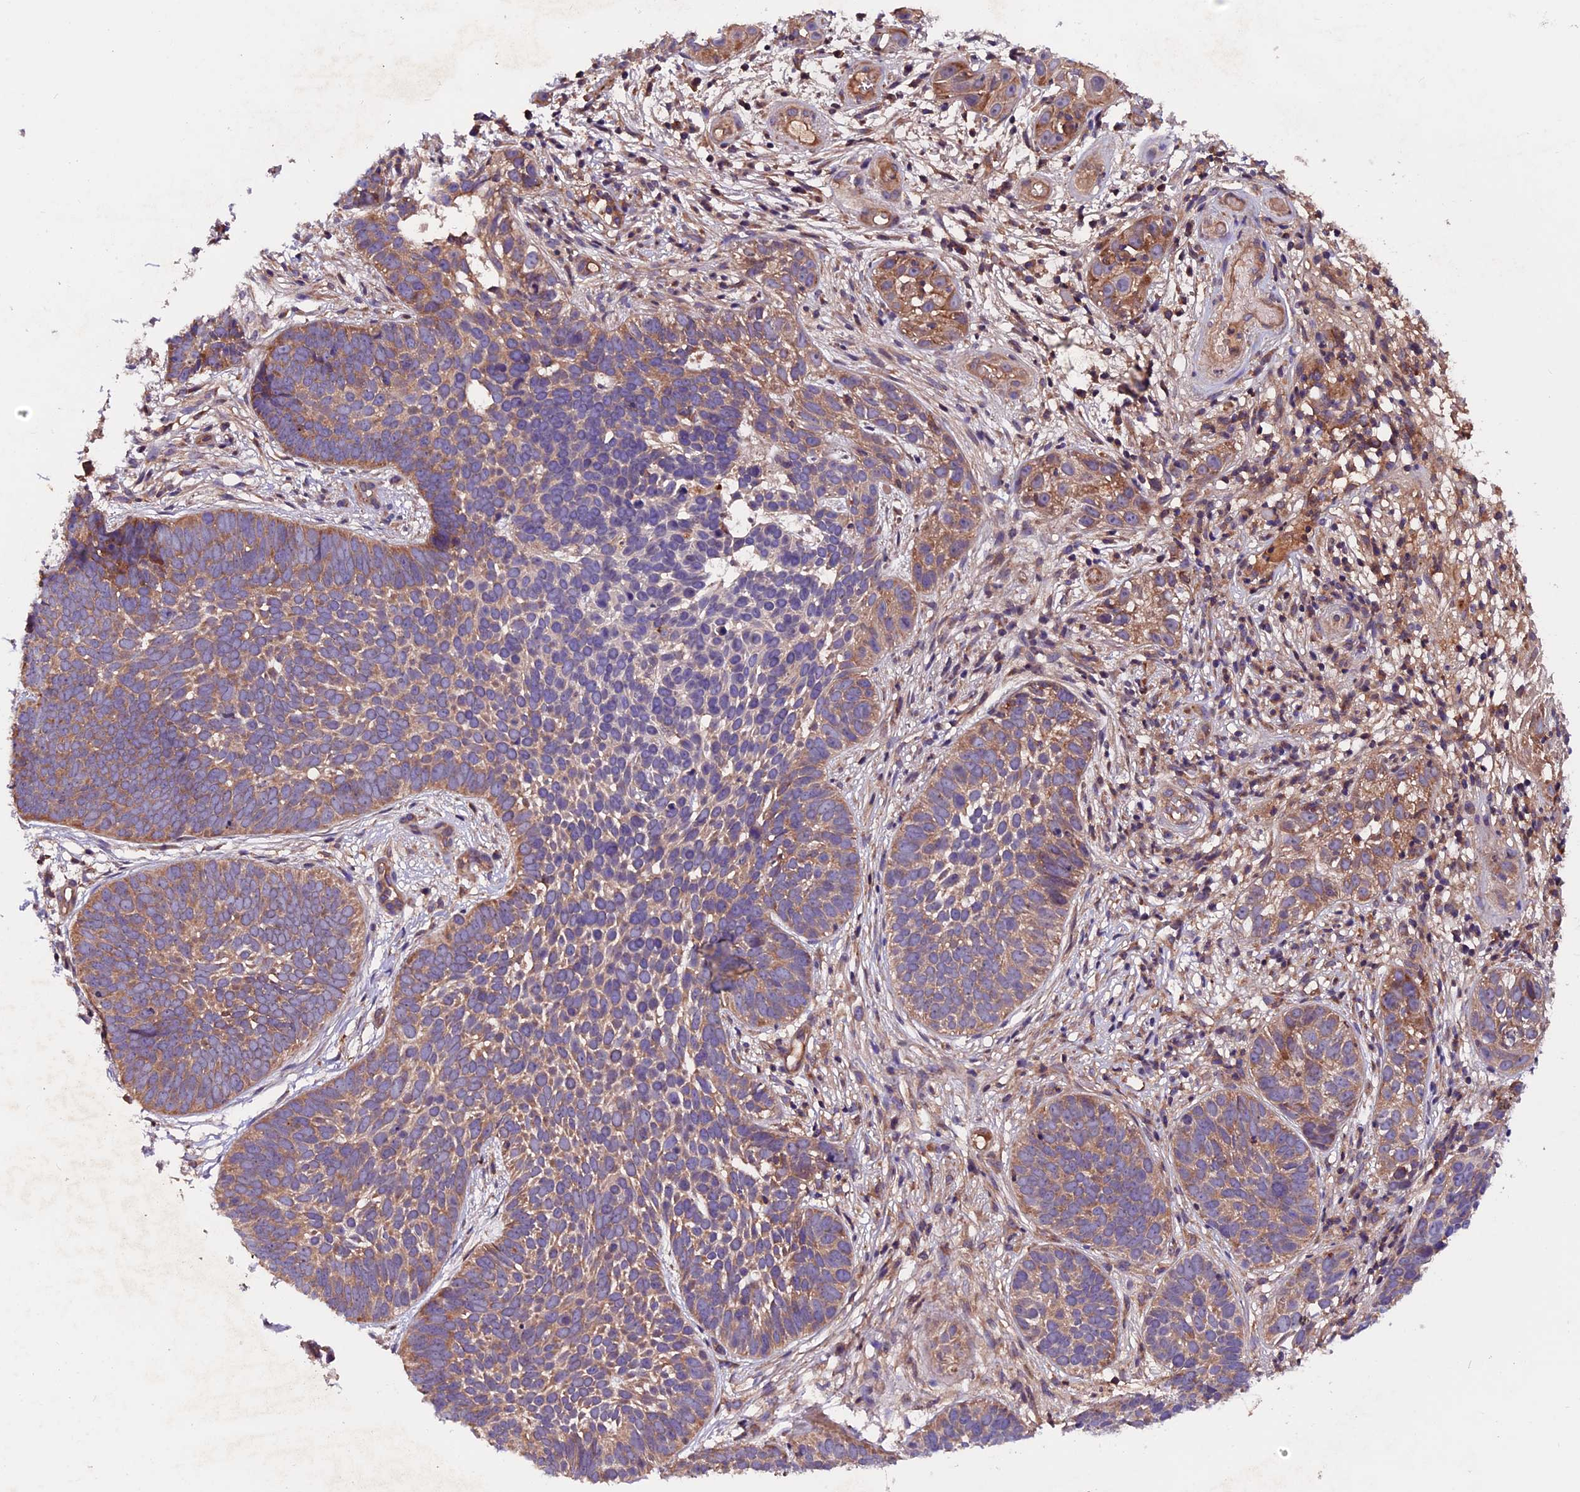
{"staining": {"intensity": "weak", "quantity": "25%-75%", "location": "cytoplasmic/membranous"}, "tissue": "skin cancer", "cell_type": "Tumor cells", "image_type": "cancer", "snomed": [{"axis": "morphology", "description": "Basal cell carcinoma"}, {"axis": "topography", "description": "Skin"}], "caption": "Skin cancer (basal cell carcinoma) stained with a brown dye displays weak cytoplasmic/membranous positive staining in approximately 25%-75% of tumor cells.", "gene": "ZNF598", "patient": {"sex": "male", "age": 89}}